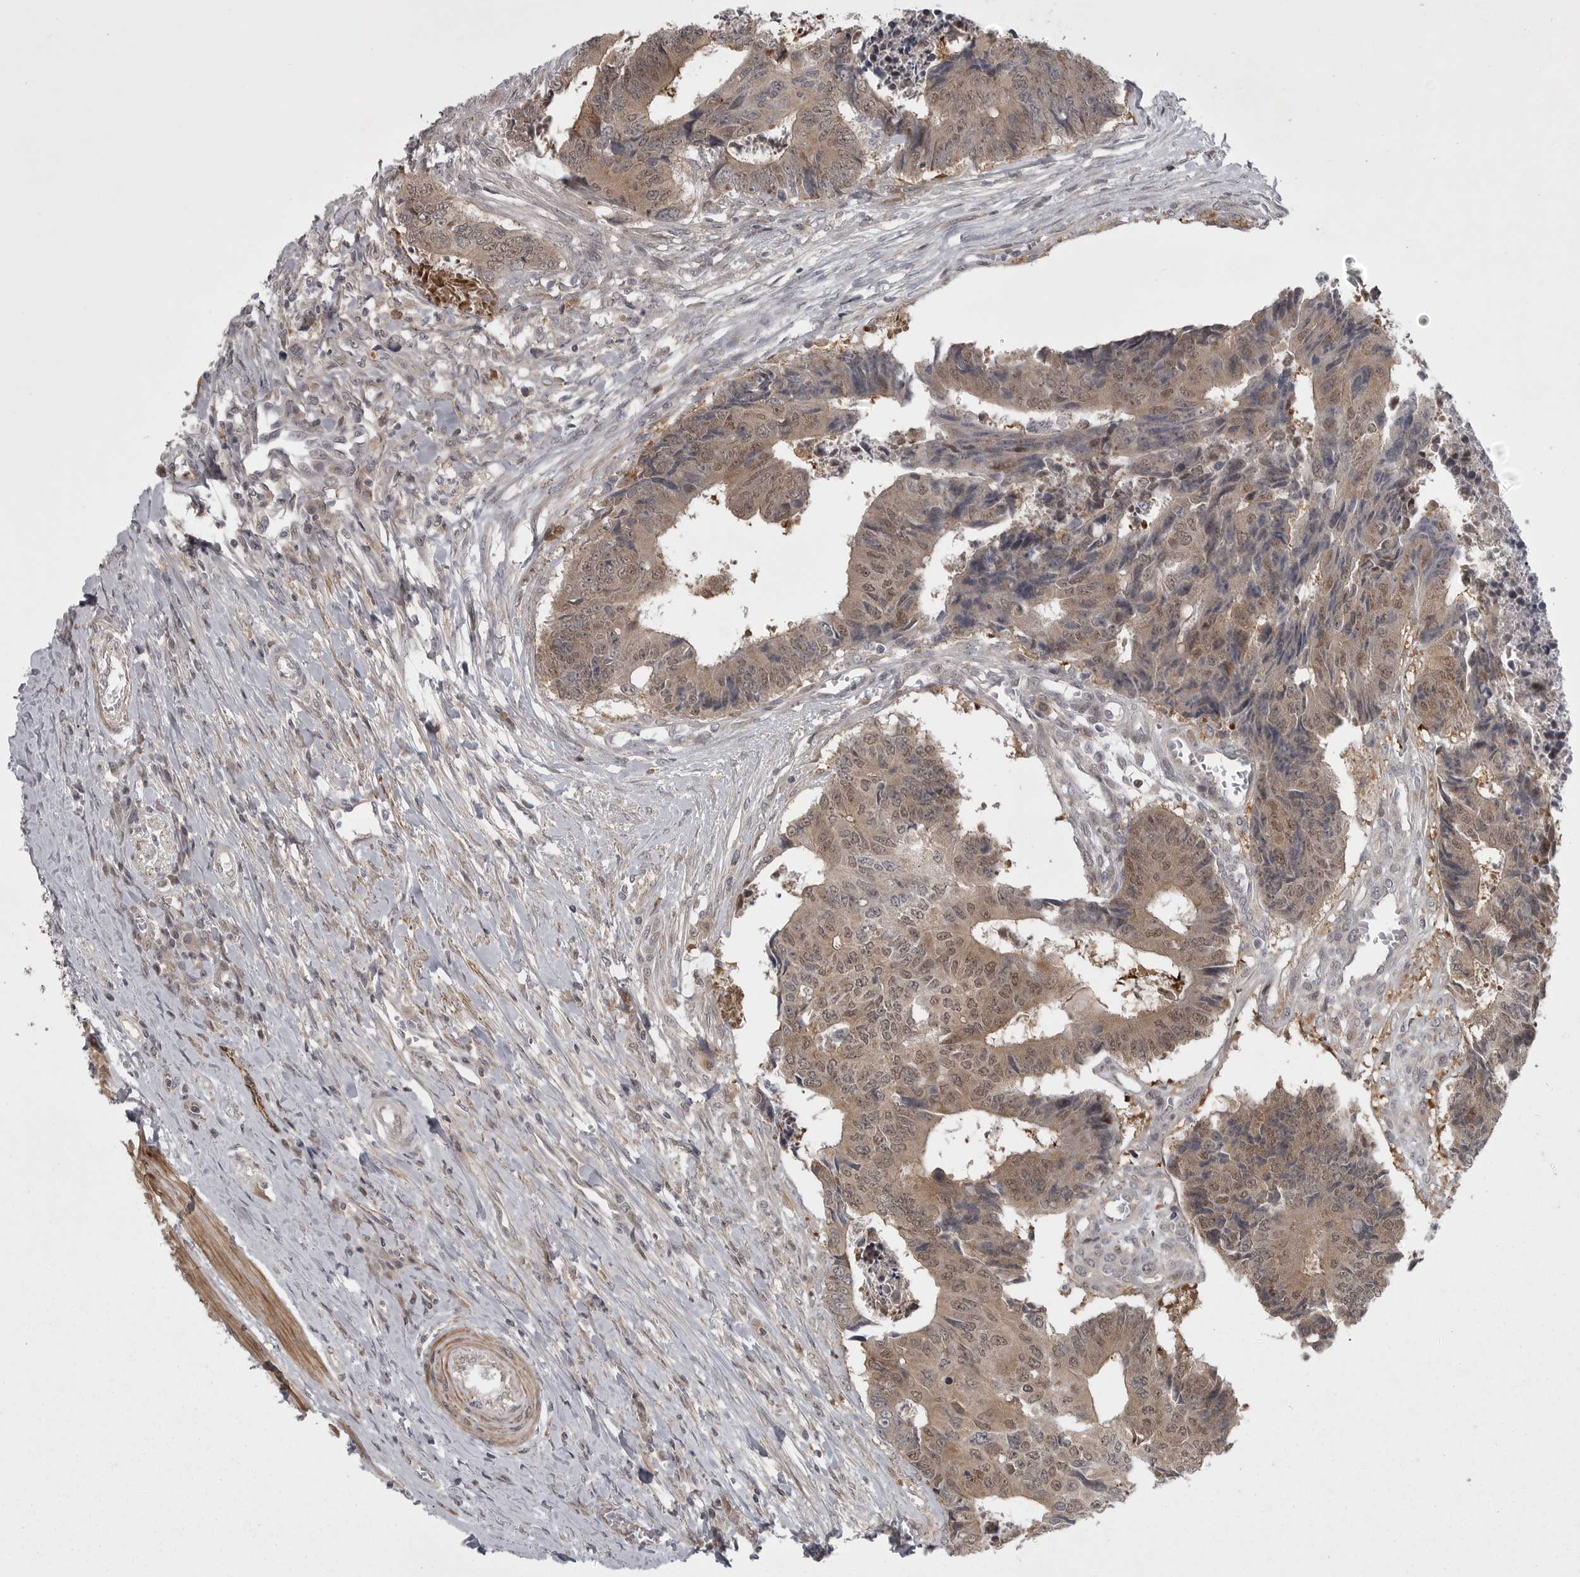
{"staining": {"intensity": "moderate", "quantity": ">75%", "location": "cytoplasmic/membranous,nuclear"}, "tissue": "colorectal cancer", "cell_type": "Tumor cells", "image_type": "cancer", "snomed": [{"axis": "morphology", "description": "Adenocarcinoma, NOS"}, {"axis": "topography", "description": "Rectum"}], "caption": "Colorectal cancer (adenocarcinoma) stained for a protein (brown) displays moderate cytoplasmic/membranous and nuclear positive staining in approximately >75% of tumor cells.", "gene": "PPP1R9A", "patient": {"sex": "male", "age": 84}}